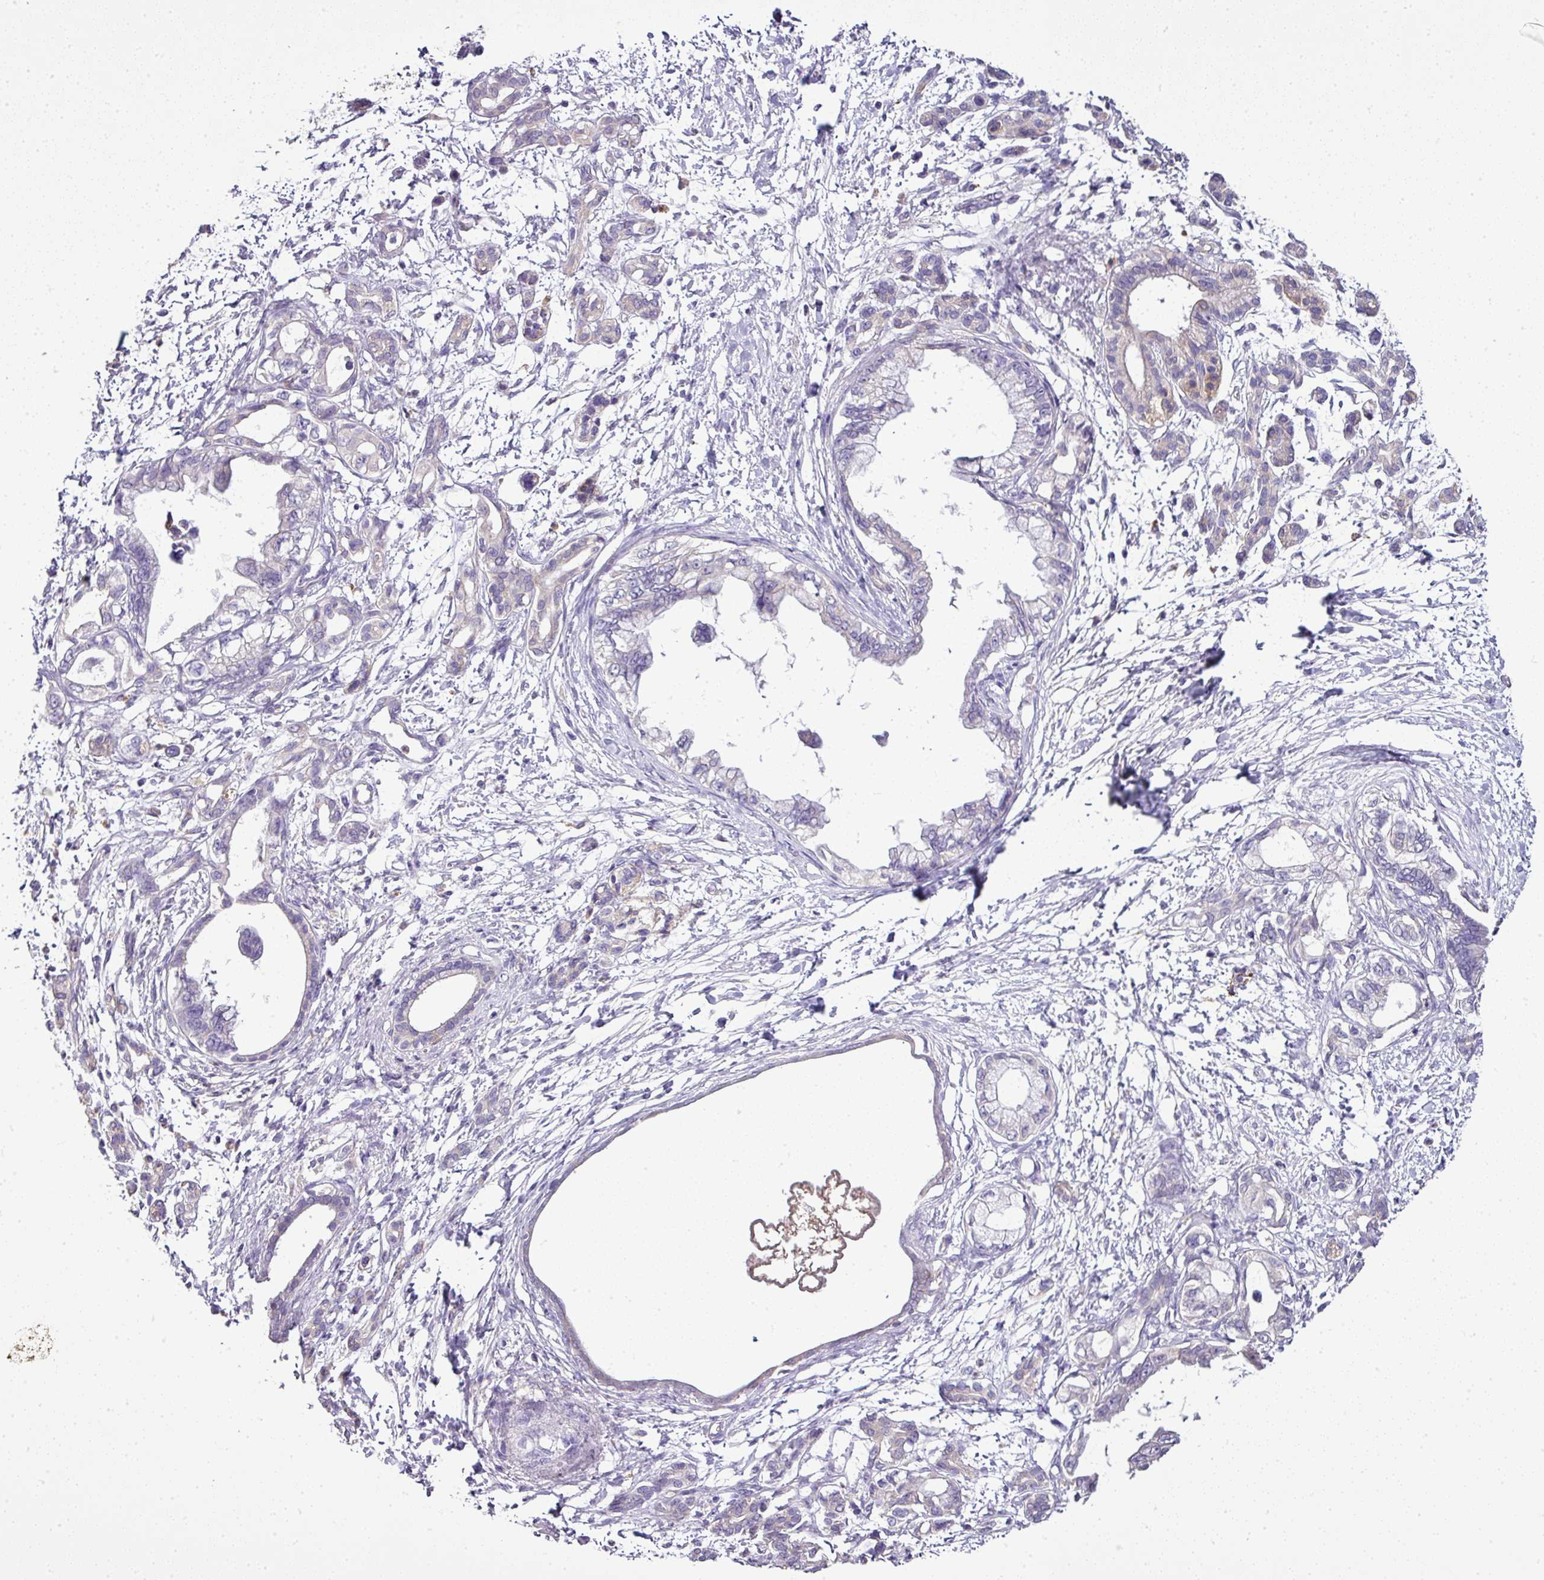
{"staining": {"intensity": "negative", "quantity": "none", "location": "none"}, "tissue": "pancreatic cancer", "cell_type": "Tumor cells", "image_type": "cancer", "snomed": [{"axis": "morphology", "description": "Adenocarcinoma, NOS"}, {"axis": "topography", "description": "Pancreas"}], "caption": "IHC photomicrograph of human adenocarcinoma (pancreatic) stained for a protein (brown), which shows no staining in tumor cells. (Immunohistochemistry (ihc), brightfield microscopy, high magnification).", "gene": "CAB39L", "patient": {"sex": "male", "age": 61}}